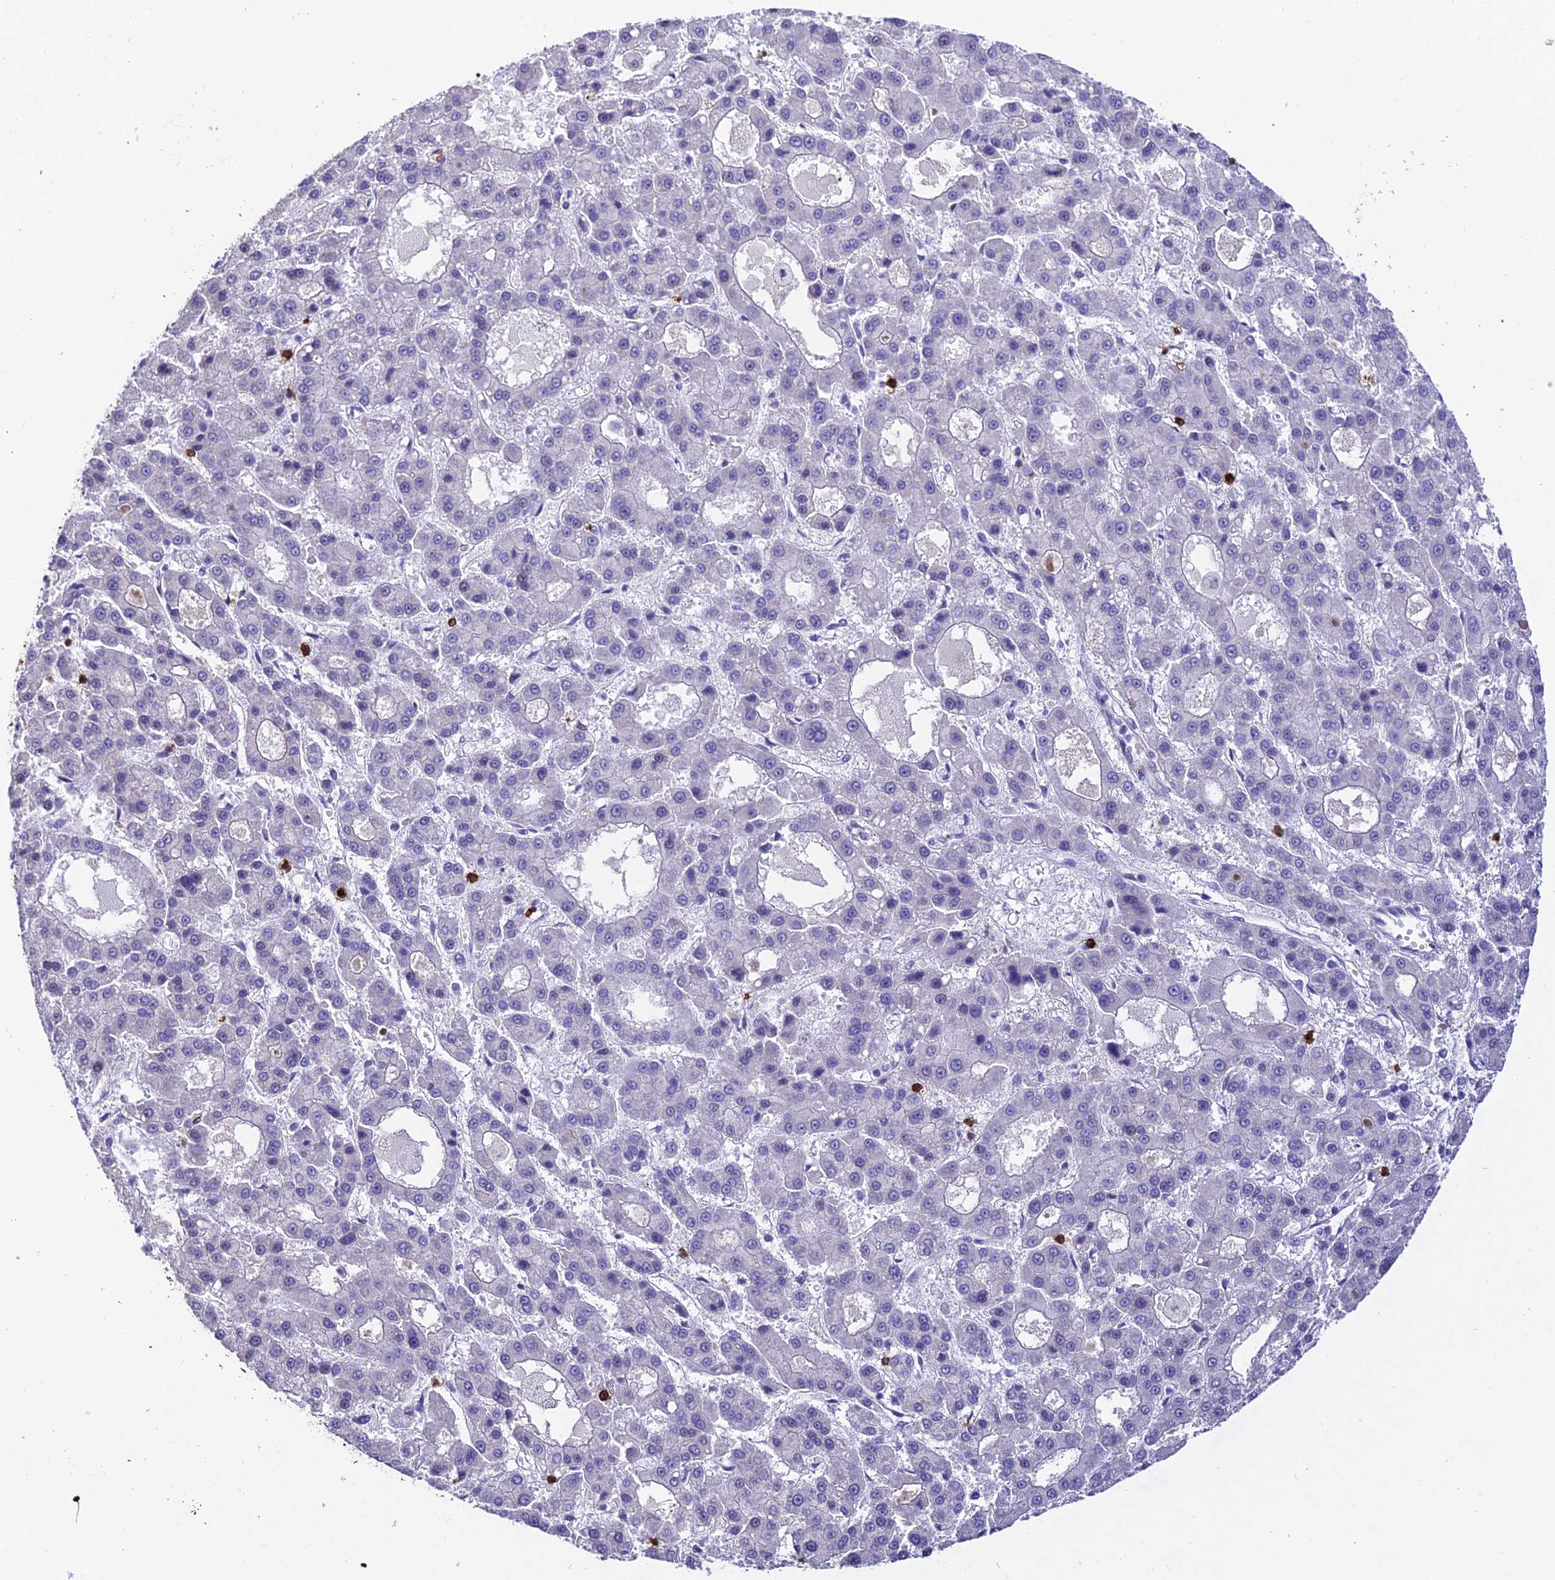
{"staining": {"intensity": "negative", "quantity": "none", "location": "none"}, "tissue": "liver cancer", "cell_type": "Tumor cells", "image_type": "cancer", "snomed": [{"axis": "morphology", "description": "Carcinoma, Hepatocellular, NOS"}, {"axis": "topography", "description": "Liver"}], "caption": "High power microscopy photomicrograph of an immunohistochemistry (IHC) micrograph of hepatocellular carcinoma (liver), revealing no significant positivity in tumor cells.", "gene": "PTPRCAP", "patient": {"sex": "male", "age": 70}}